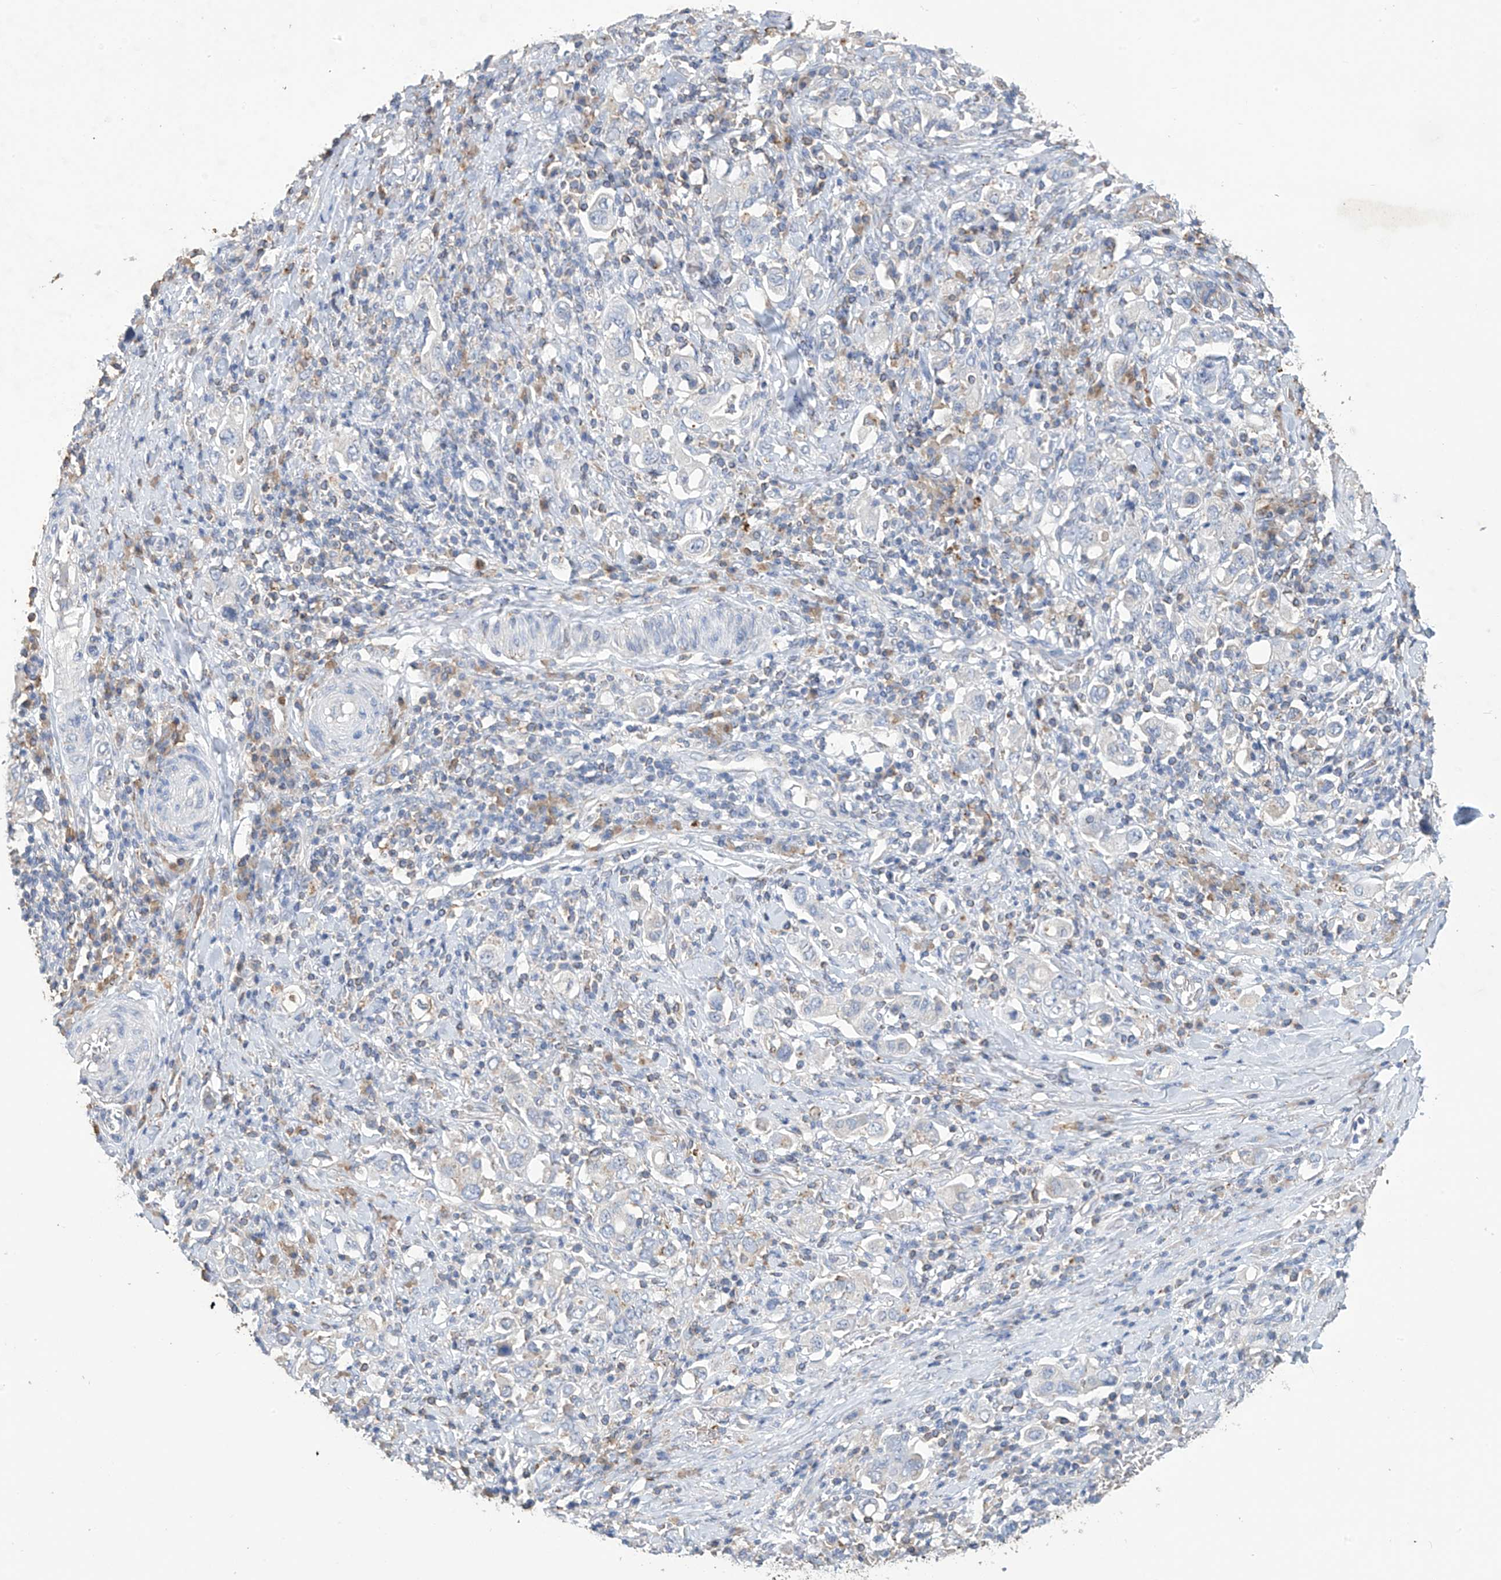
{"staining": {"intensity": "negative", "quantity": "none", "location": "none"}, "tissue": "stomach cancer", "cell_type": "Tumor cells", "image_type": "cancer", "snomed": [{"axis": "morphology", "description": "Adenocarcinoma, NOS"}, {"axis": "topography", "description": "Stomach, upper"}], "caption": "This is an IHC micrograph of human stomach adenocarcinoma. There is no positivity in tumor cells.", "gene": "OGT", "patient": {"sex": "male", "age": 62}}